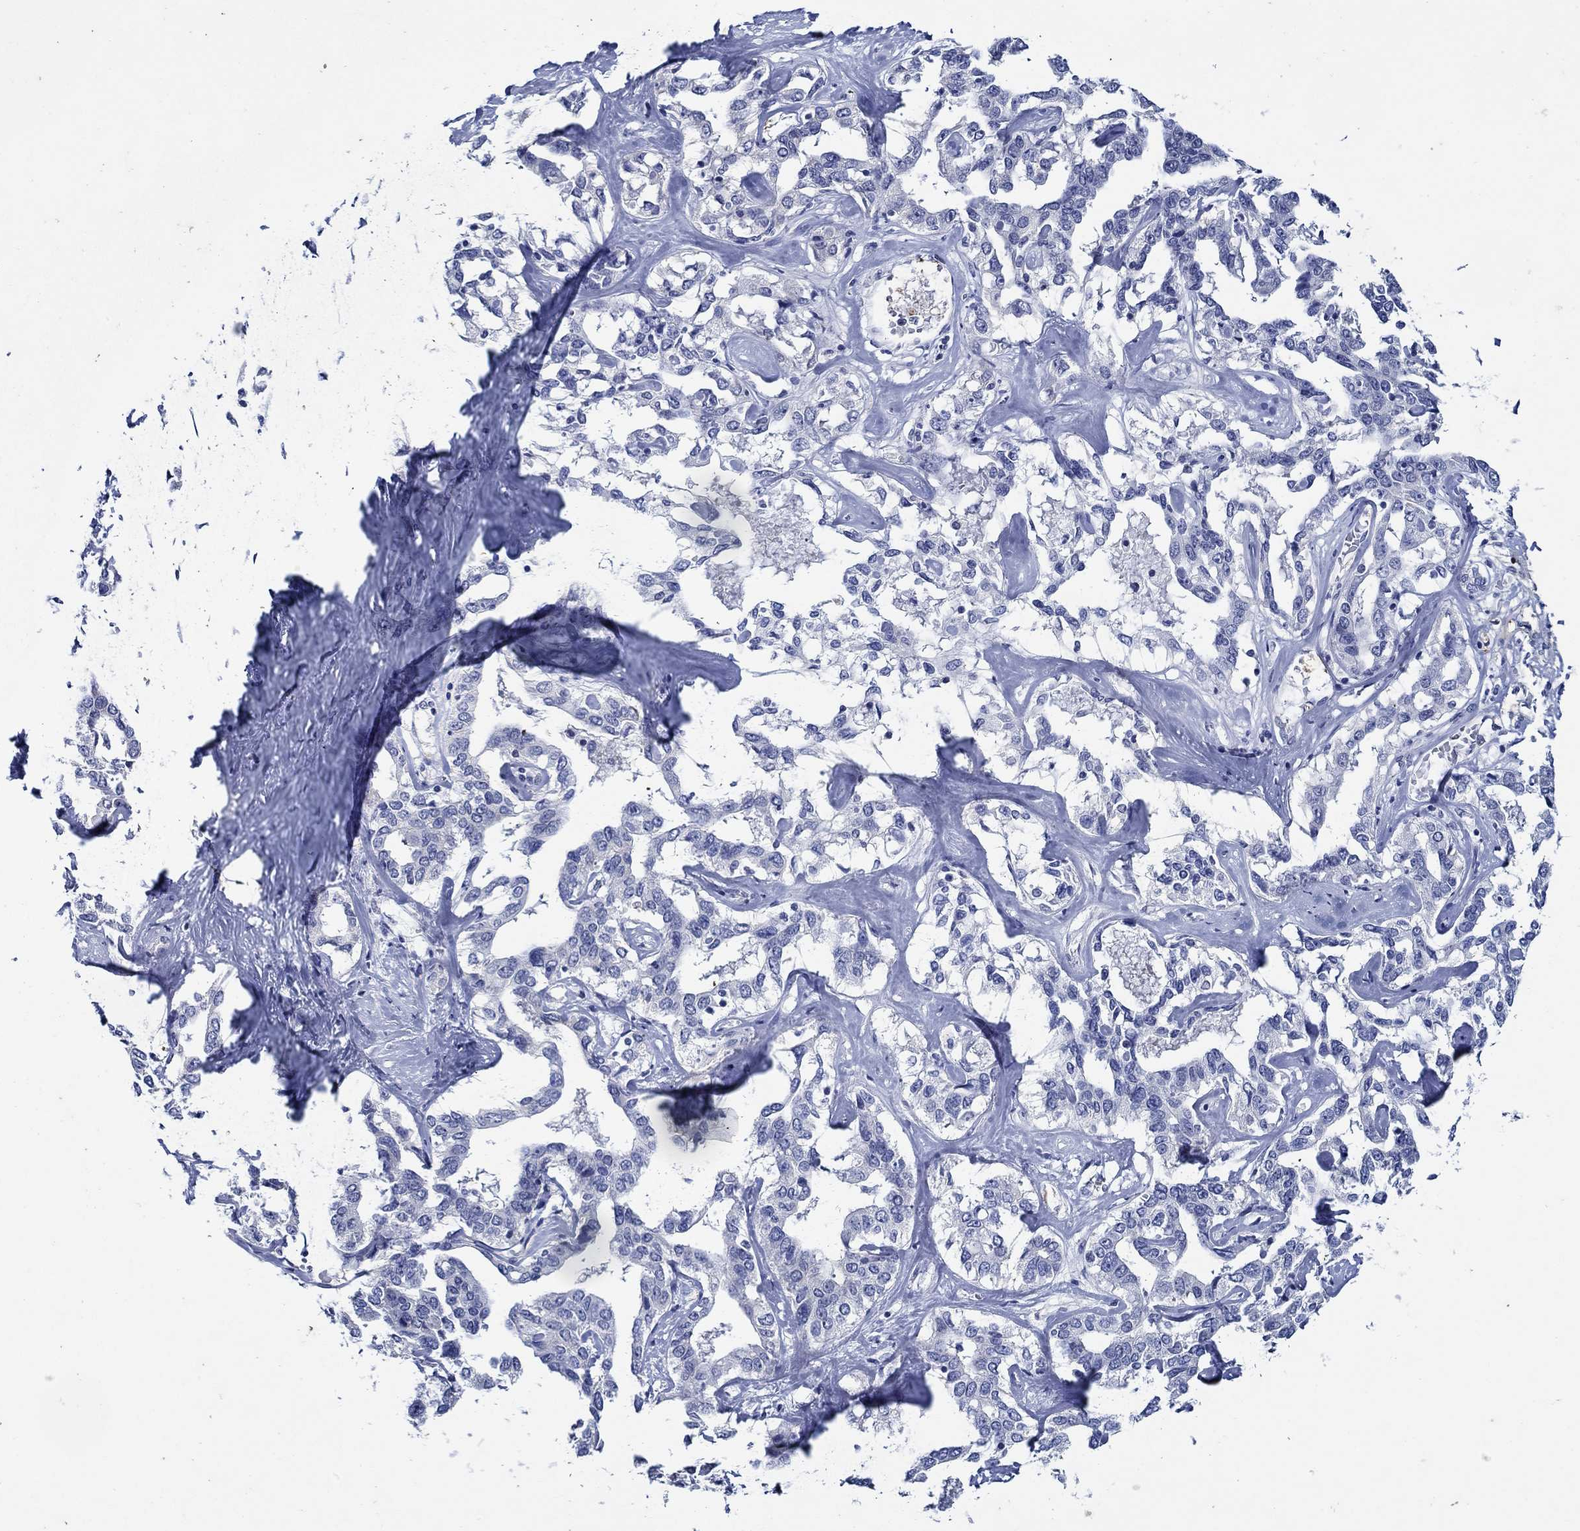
{"staining": {"intensity": "negative", "quantity": "none", "location": "none"}, "tissue": "liver cancer", "cell_type": "Tumor cells", "image_type": "cancer", "snomed": [{"axis": "morphology", "description": "Cholangiocarcinoma"}, {"axis": "topography", "description": "Liver"}], "caption": "The IHC histopathology image has no significant staining in tumor cells of cholangiocarcinoma (liver) tissue.", "gene": "MC2R", "patient": {"sex": "male", "age": 59}}